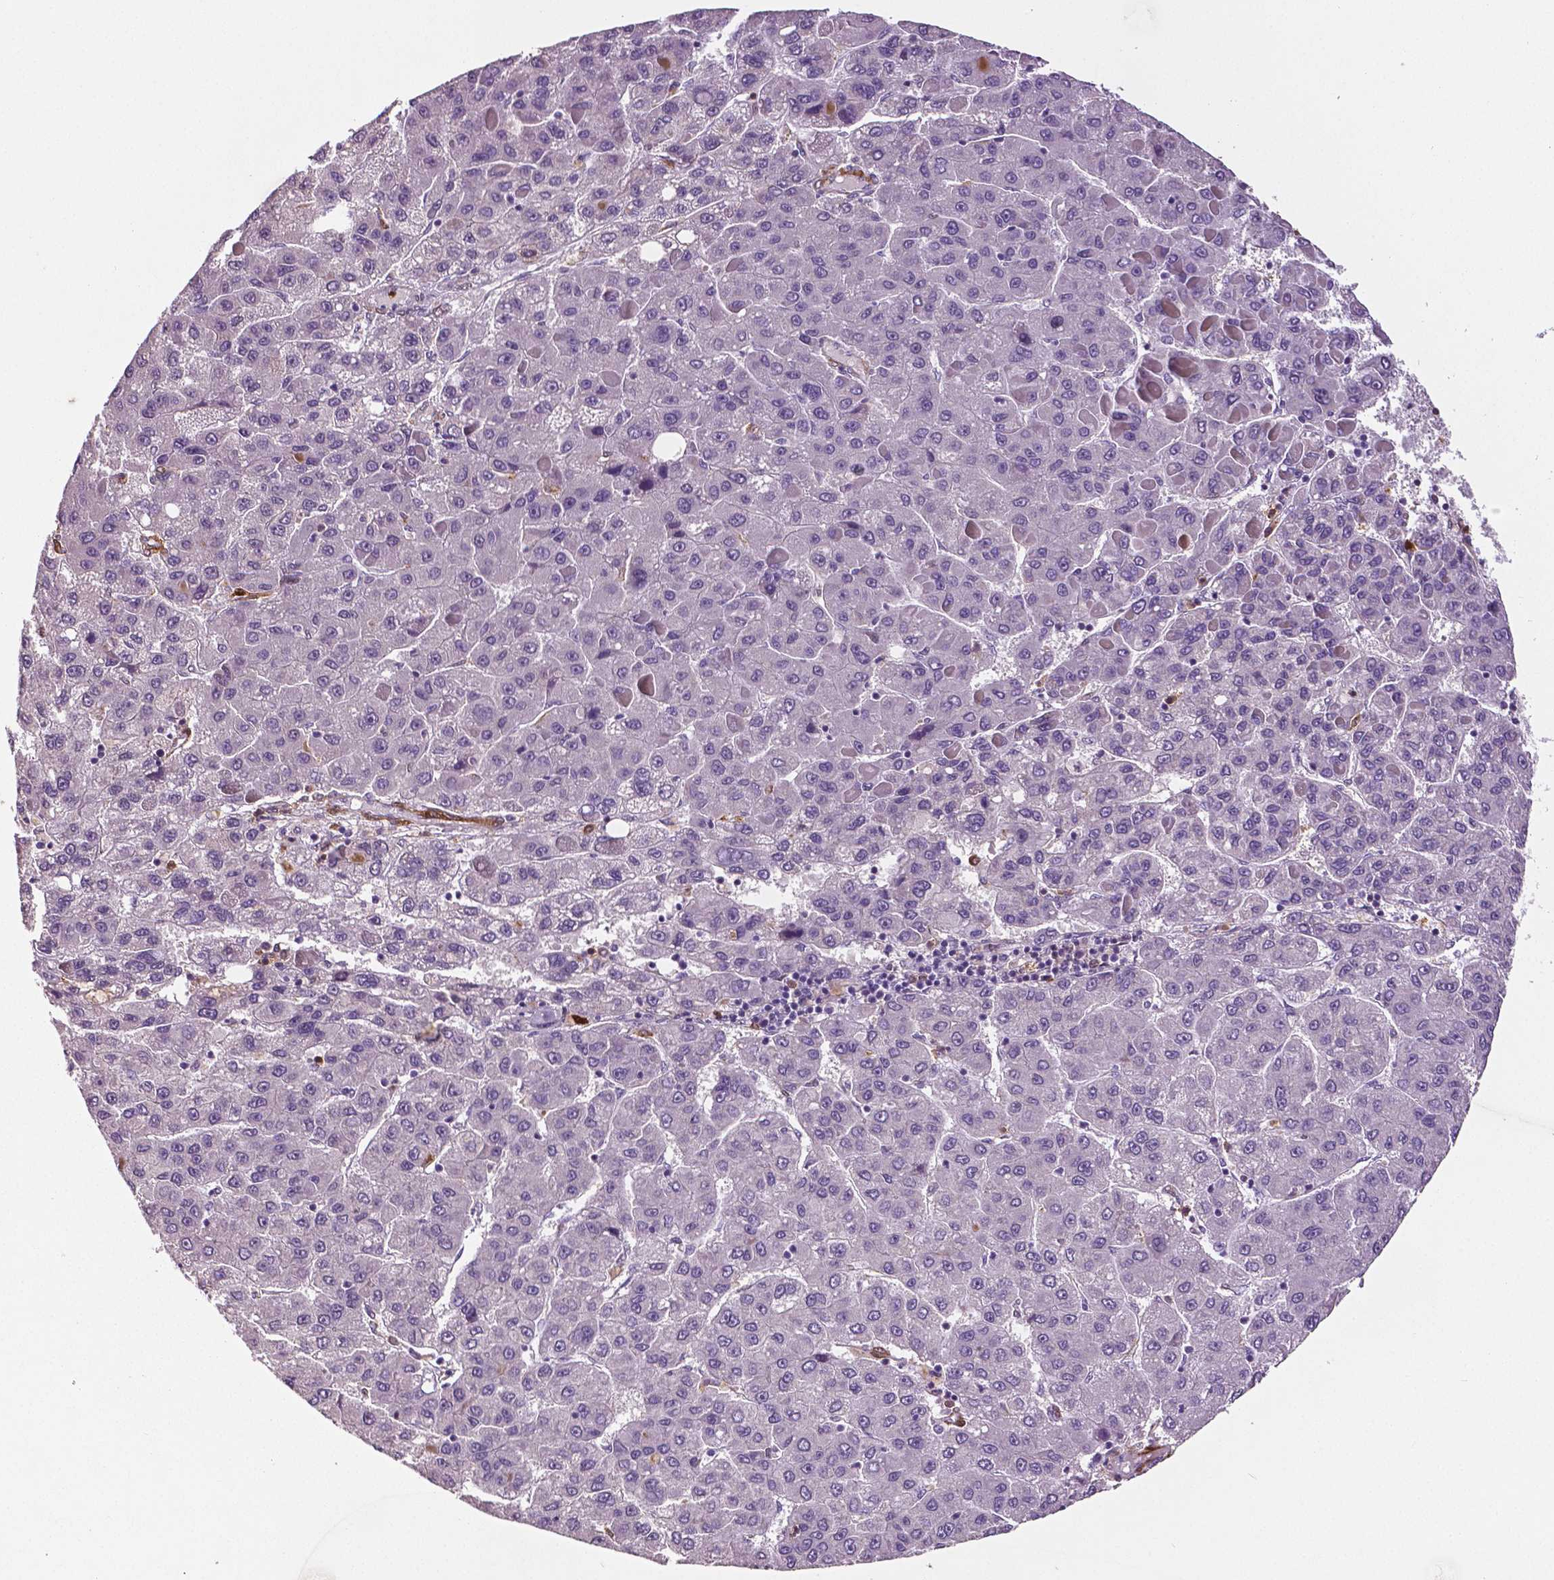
{"staining": {"intensity": "negative", "quantity": "none", "location": "none"}, "tissue": "liver cancer", "cell_type": "Tumor cells", "image_type": "cancer", "snomed": [{"axis": "morphology", "description": "Carcinoma, Hepatocellular, NOS"}, {"axis": "topography", "description": "Liver"}], "caption": "A micrograph of human liver hepatocellular carcinoma is negative for staining in tumor cells.", "gene": "PHGDH", "patient": {"sex": "female", "age": 82}}